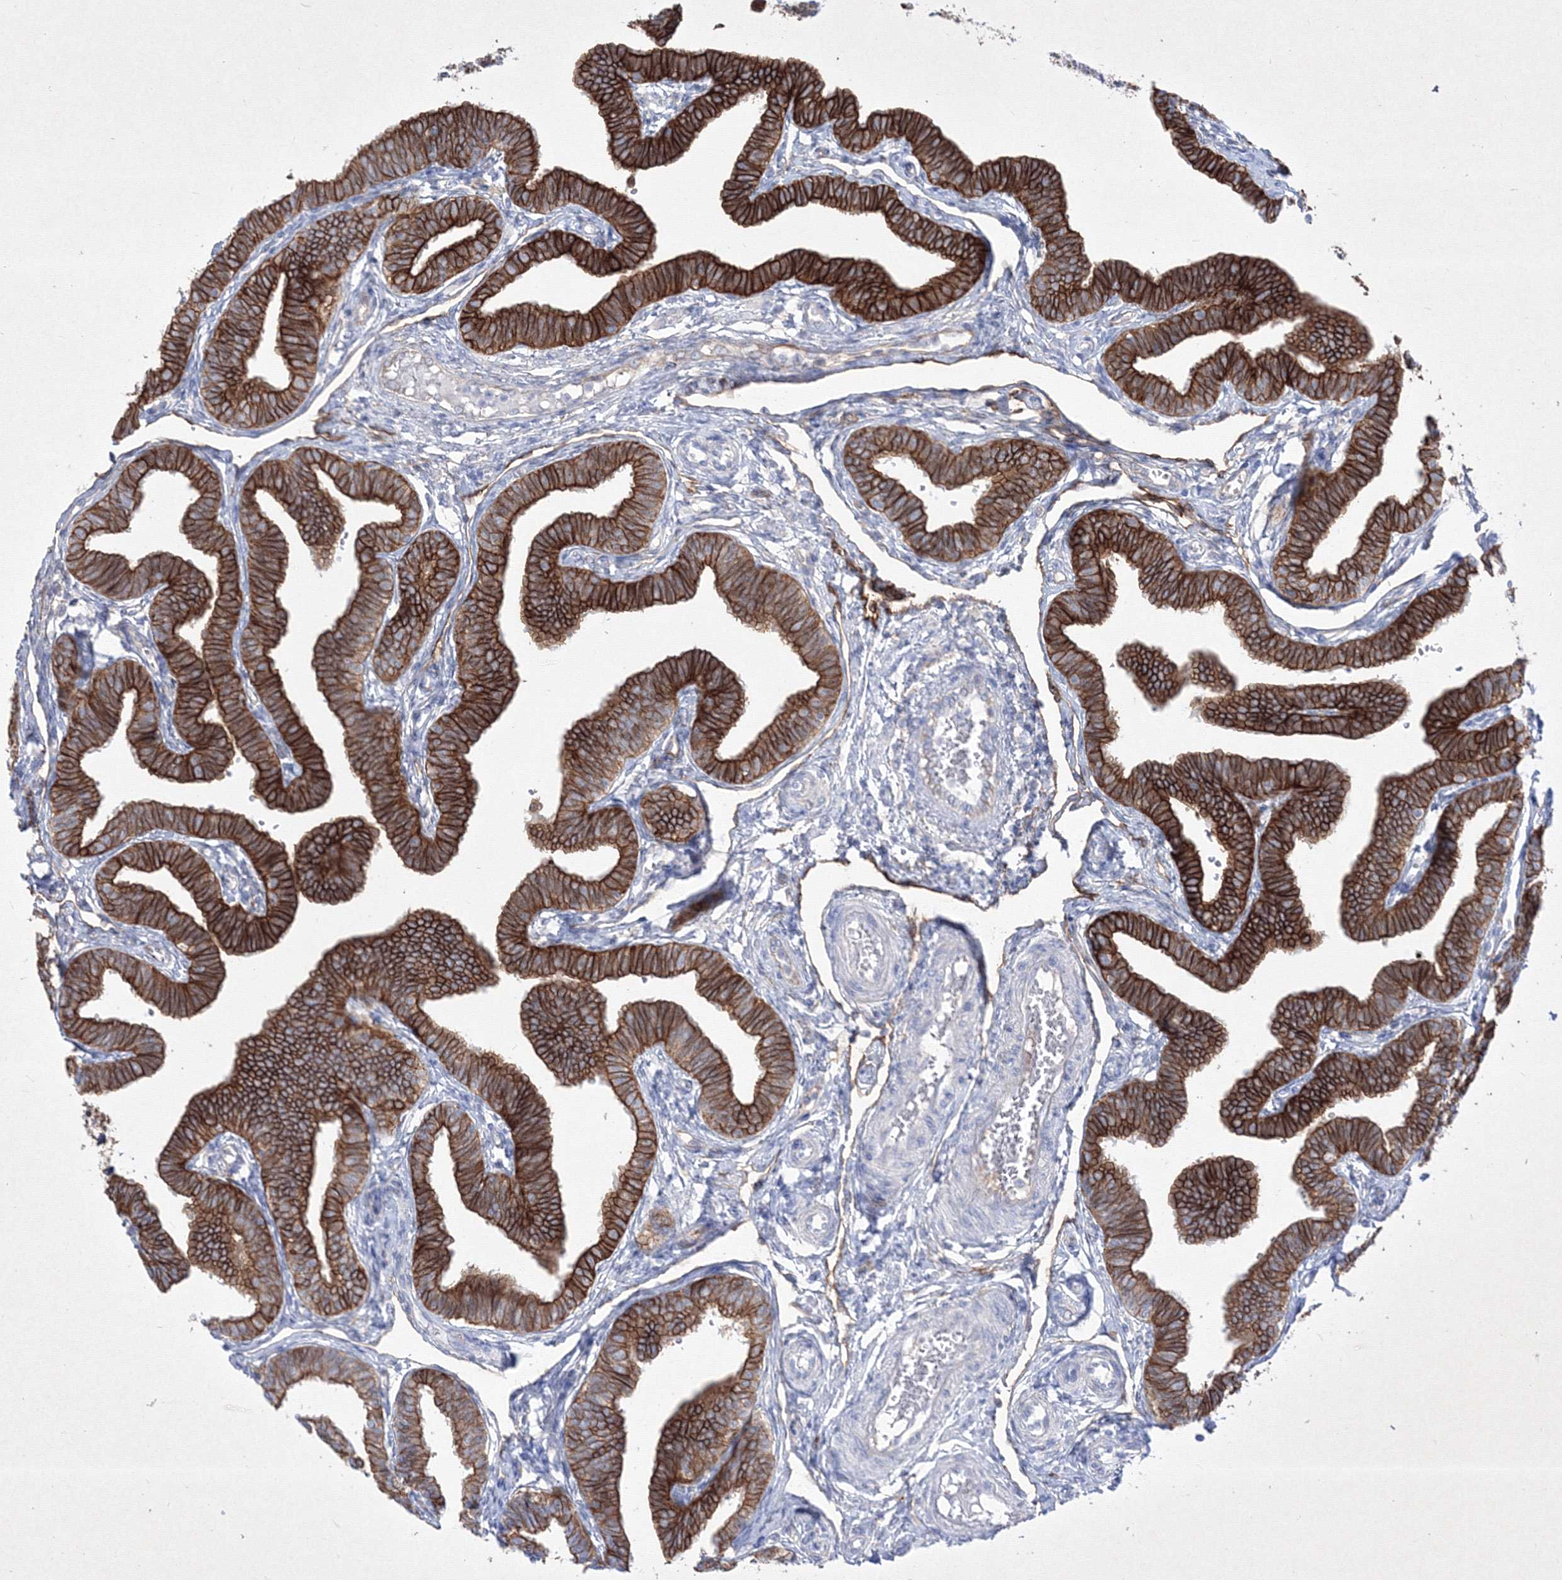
{"staining": {"intensity": "strong", "quantity": ">75%", "location": "cytoplasmic/membranous"}, "tissue": "fallopian tube", "cell_type": "Glandular cells", "image_type": "normal", "snomed": [{"axis": "morphology", "description": "Normal tissue, NOS"}, {"axis": "topography", "description": "Fallopian tube"}, {"axis": "topography", "description": "Ovary"}], "caption": "This is a histology image of IHC staining of normal fallopian tube, which shows strong staining in the cytoplasmic/membranous of glandular cells.", "gene": "TMEM139", "patient": {"sex": "female", "age": 23}}